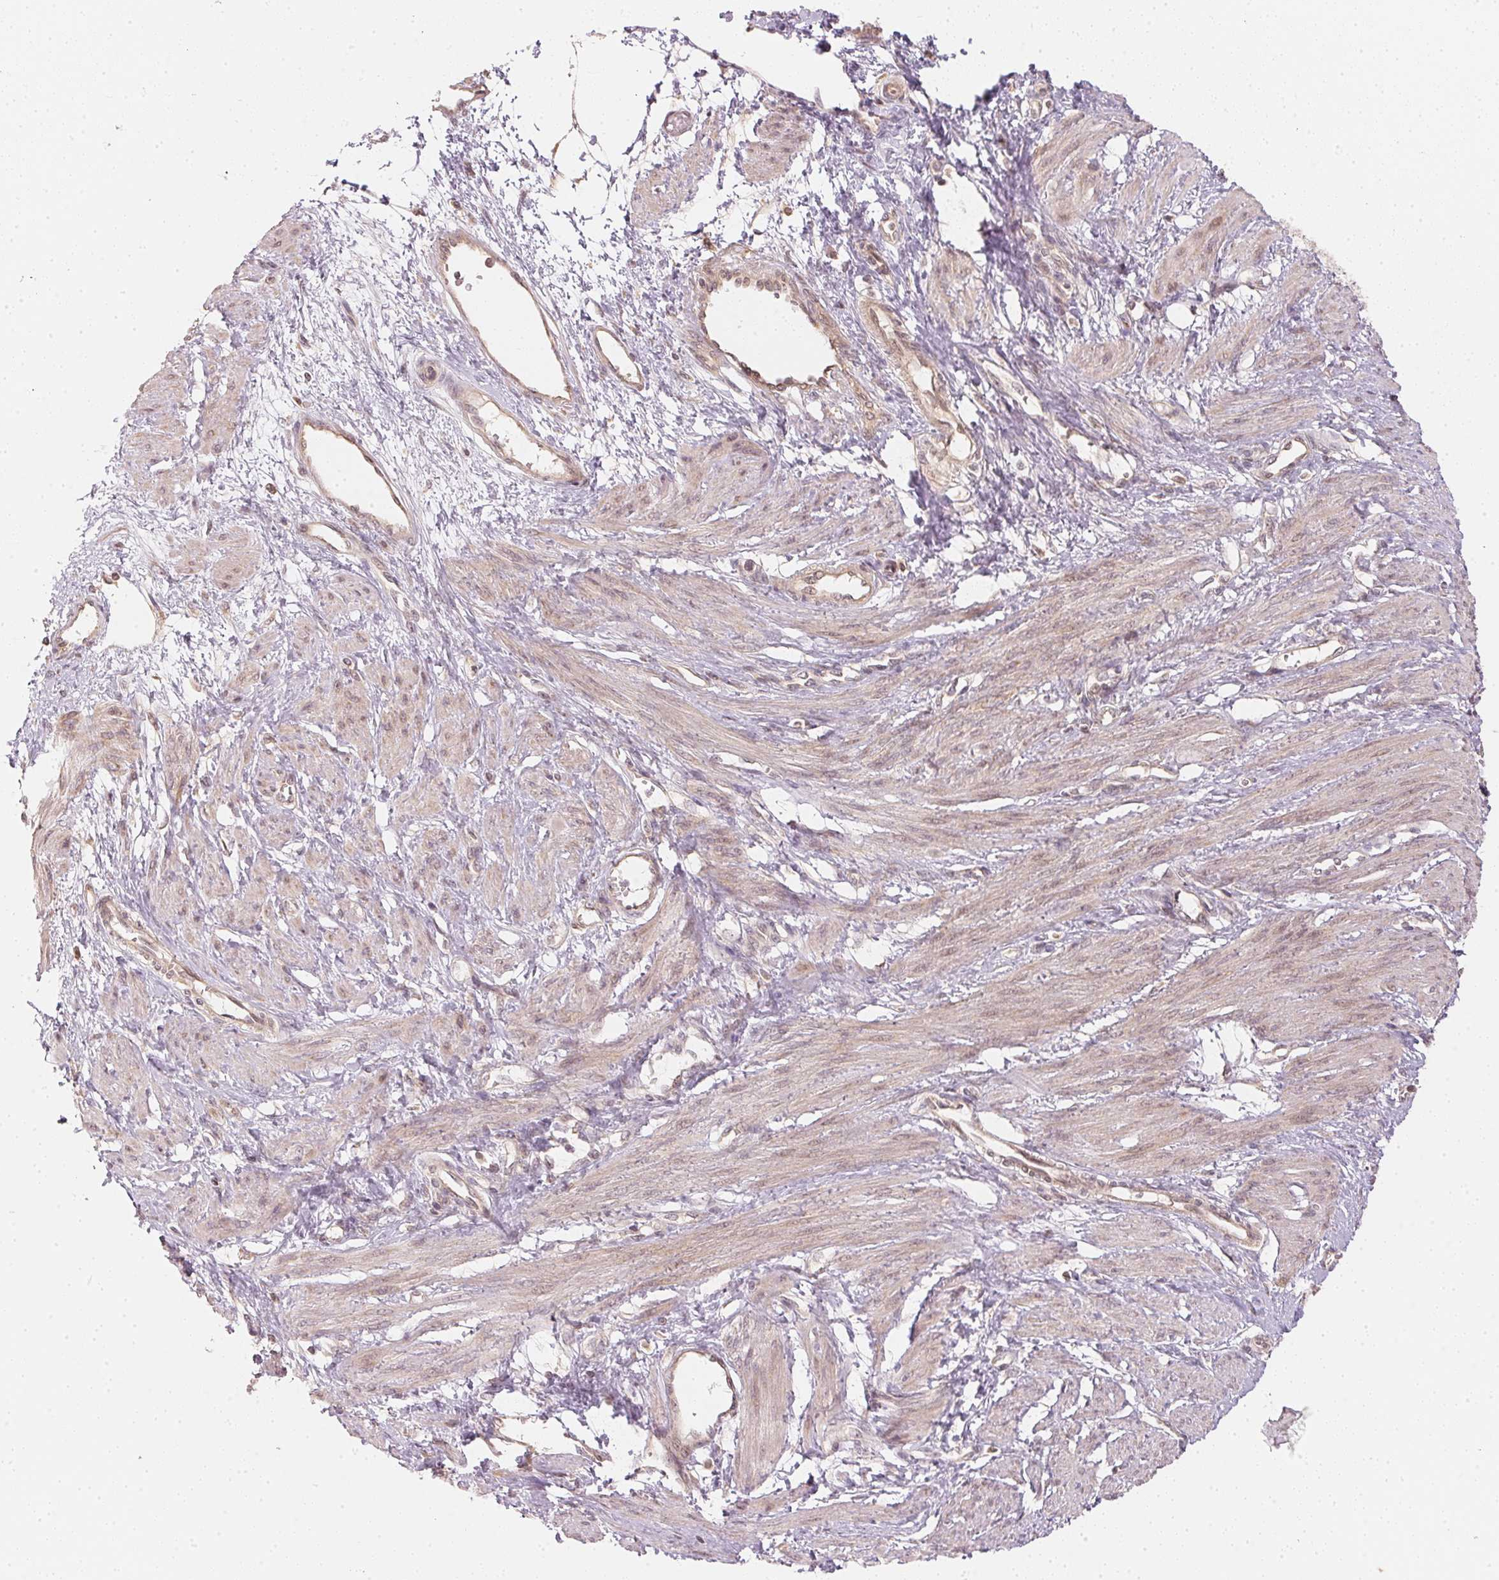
{"staining": {"intensity": "weak", "quantity": "25%-75%", "location": "cytoplasmic/membranous"}, "tissue": "smooth muscle", "cell_type": "Smooth muscle cells", "image_type": "normal", "snomed": [{"axis": "morphology", "description": "Normal tissue, NOS"}, {"axis": "topography", "description": "Smooth muscle"}, {"axis": "topography", "description": "Uterus"}], "caption": "Immunohistochemical staining of normal smooth muscle exhibits 25%-75% levels of weak cytoplasmic/membranous protein staining in approximately 25%-75% of smooth muscle cells.", "gene": "WDR54", "patient": {"sex": "female", "age": 39}}